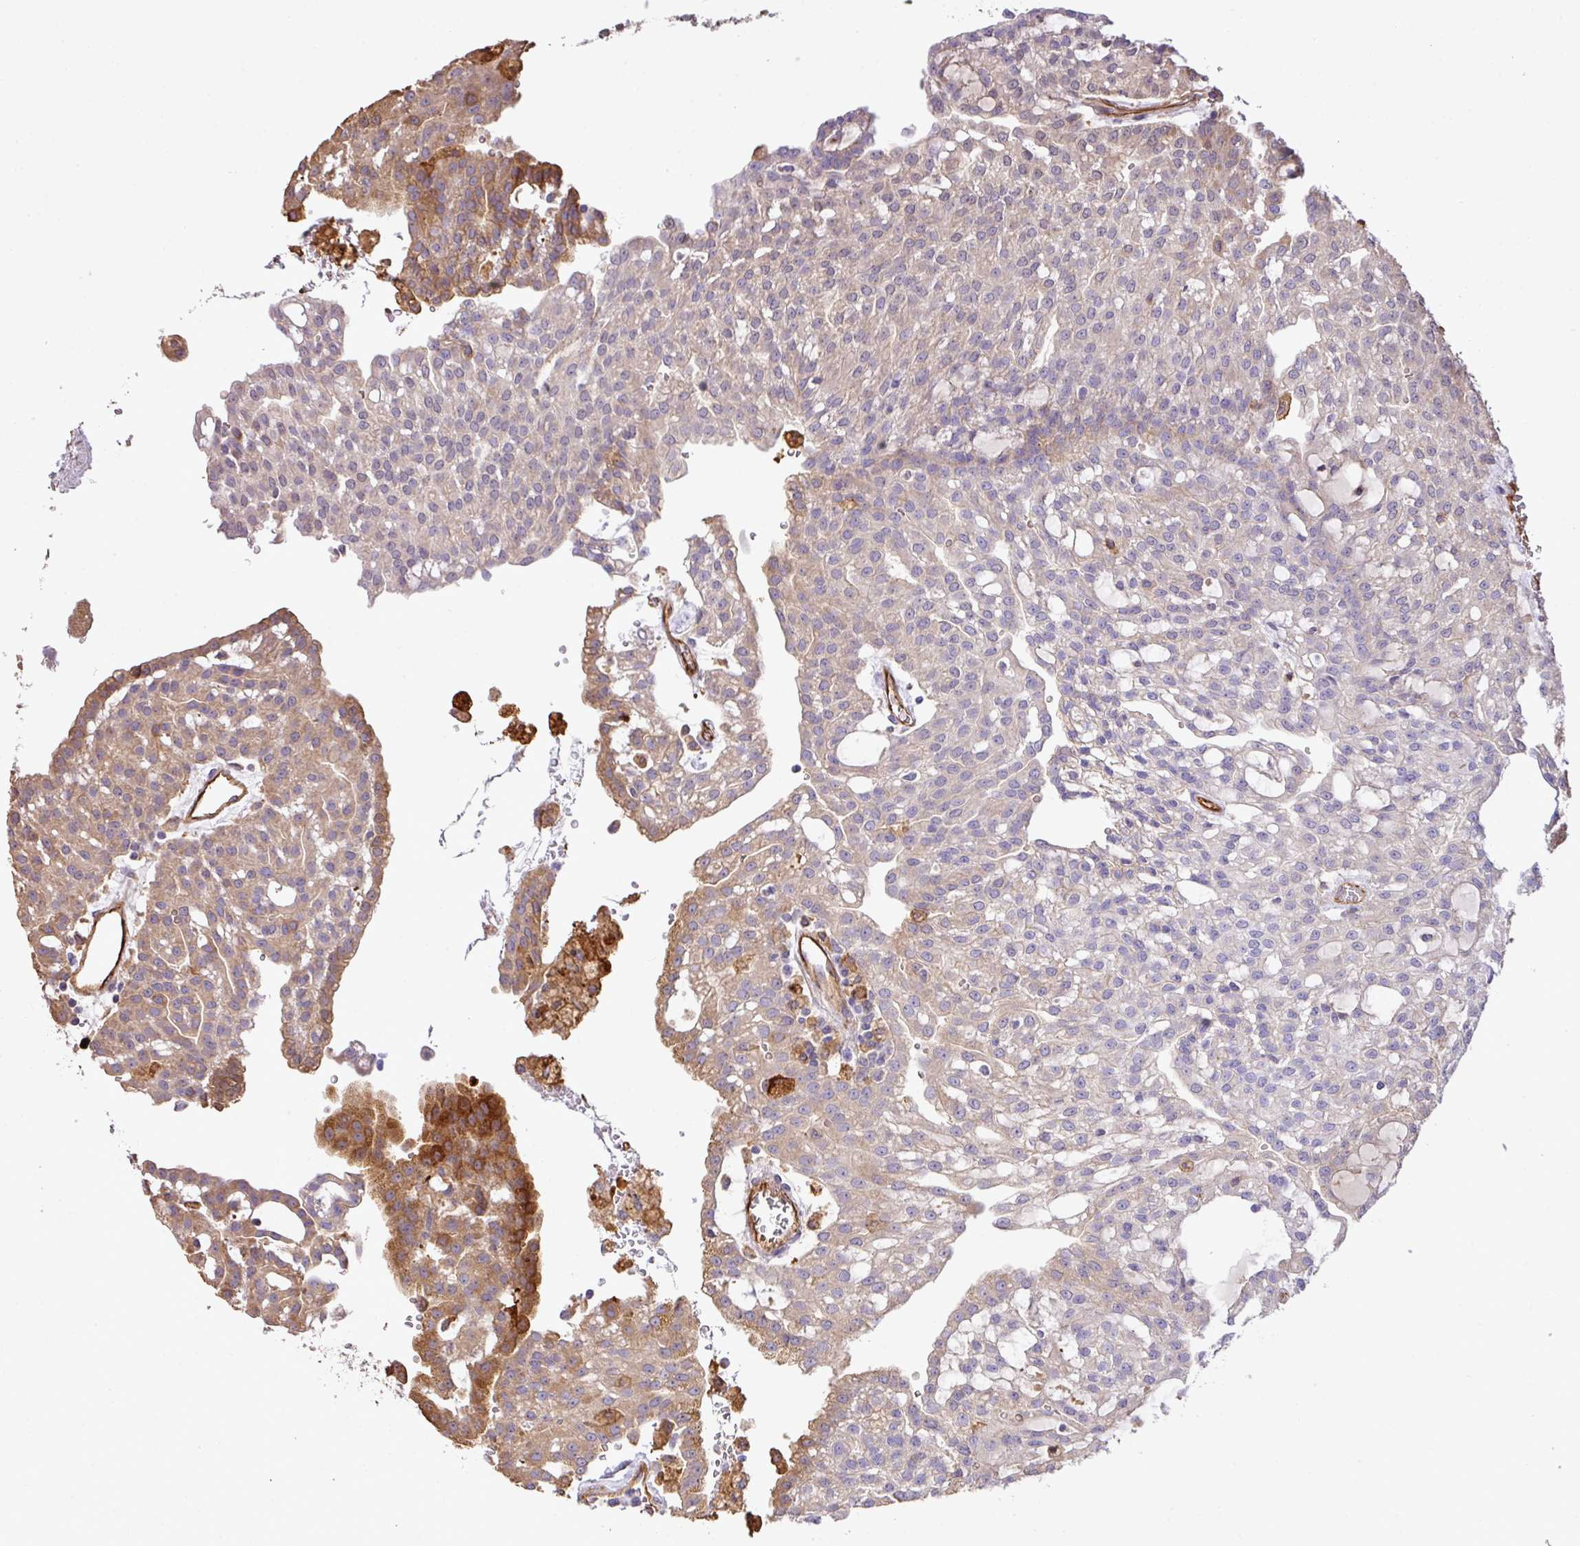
{"staining": {"intensity": "moderate", "quantity": "25%-75%", "location": "cytoplasmic/membranous"}, "tissue": "renal cancer", "cell_type": "Tumor cells", "image_type": "cancer", "snomed": [{"axis": "morphology", "description": "Adenocarcinoma, NOS"}, {"axis": "topography", "description": "Kidney"}], "caption": "IHC staining of adenocarcinoma (renal), which shows medium levels of moderate cytoplasmic/membranous staining in approximately 25%-75% of tumor cells indicating moderate cytoplasmic/membranous protein staining. The staining was performed using DAB (3,3'-diaminobenzidine) (brown) for protein detection and nuclei were counterstained in hematoxylin (blue).", "gene": "LRRC53", "patient": {"sex": "male", "age": 63}}